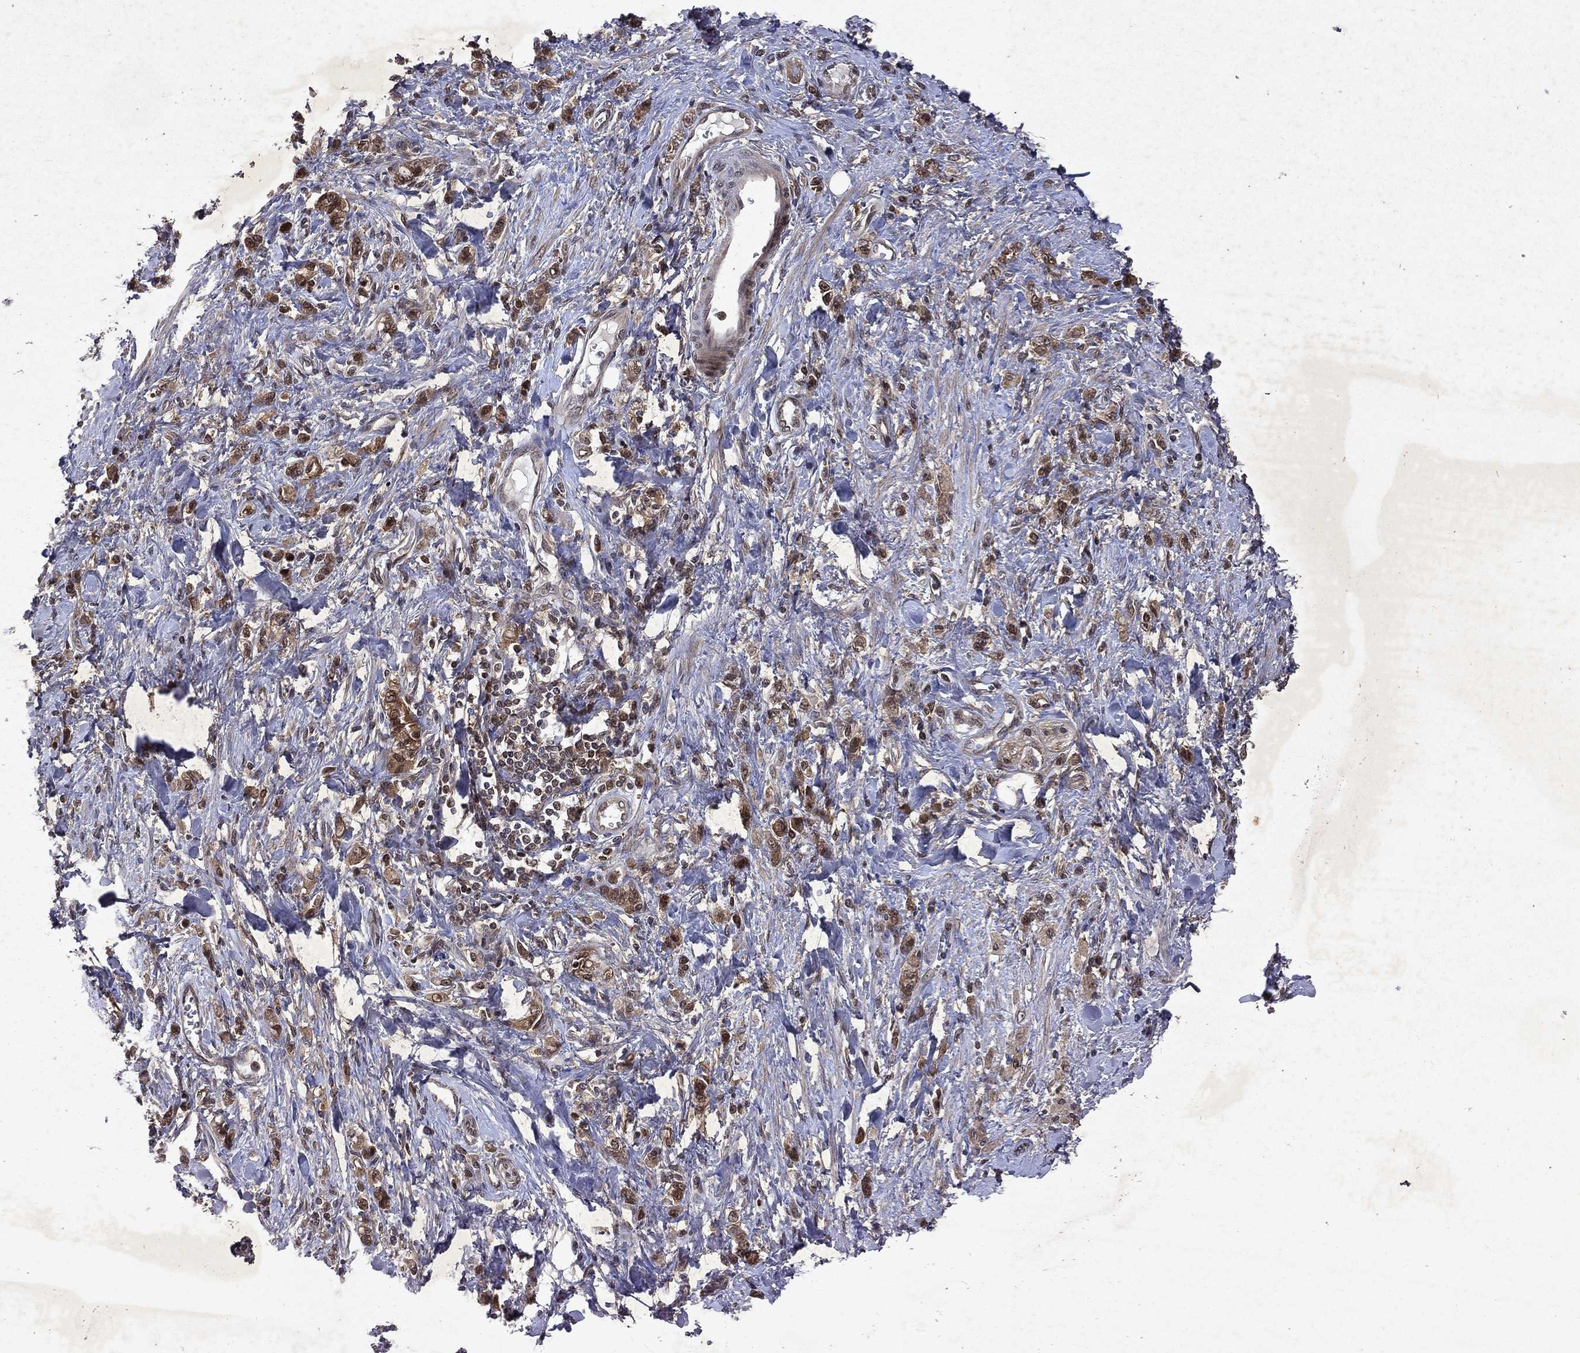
{"staining": {"intensity": "moderate", "quantity": ">75%", "location": "cytoplasmic/membranous"}, "tissue": "stomach cancer", "cell_type": "Tumor cells", "image_type": "cancer", "snomed": [{"axis": "morphology", "description": "Adenocarcinoma, NOS"}, {"axis": "topography", "description": "Stomach"}], "caption": "Moderate cytoplasmic/membranous protein expression is present in about >75% of tumor cells in stomach adenocarcinoma.", "gene": "MTAP", "patient": {"sex": "male", "age": 77}}